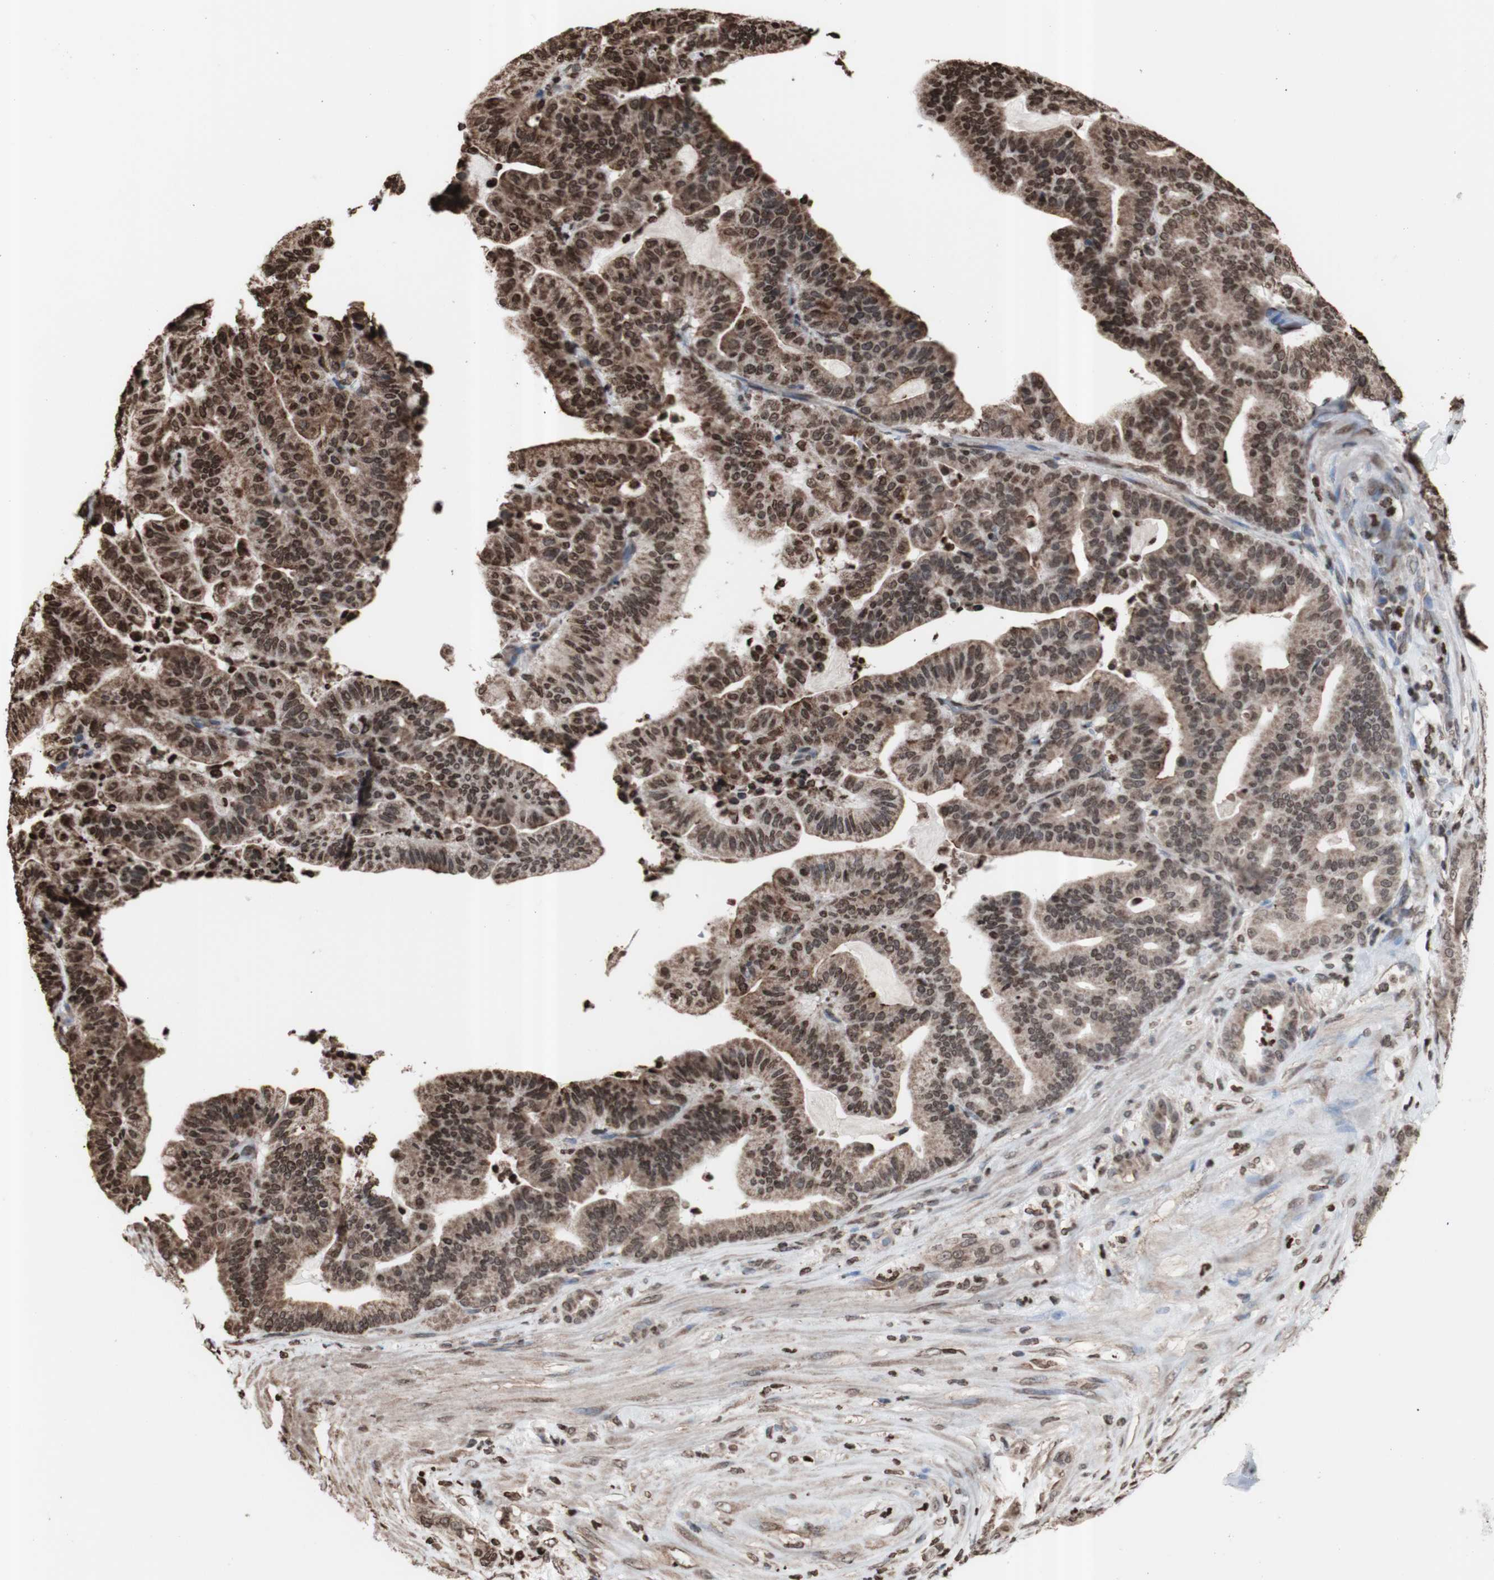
{"staining": {"intensity": "moderate", "quantity": ">75%", "location": "cytoplasmic/membranous,nuclear"}, "tissue": "pancreatic cancer", "cell_type": "Tumor cells", "image_type": "cancer", "snomed": [{"axis": "morphology", "description": "Adenocarcinoma, NOS"}, {"axis": "topography", "description": "Pancreas"}], "caption": "A brown stain shows moderate cytoplasmic/membranous and nuclear positivity of a protein in human pancreatic cancer (adenocarcinoma) tumor cells.", "gene": "SNAI2", "patient": {"sex": "male", "age": 63}}